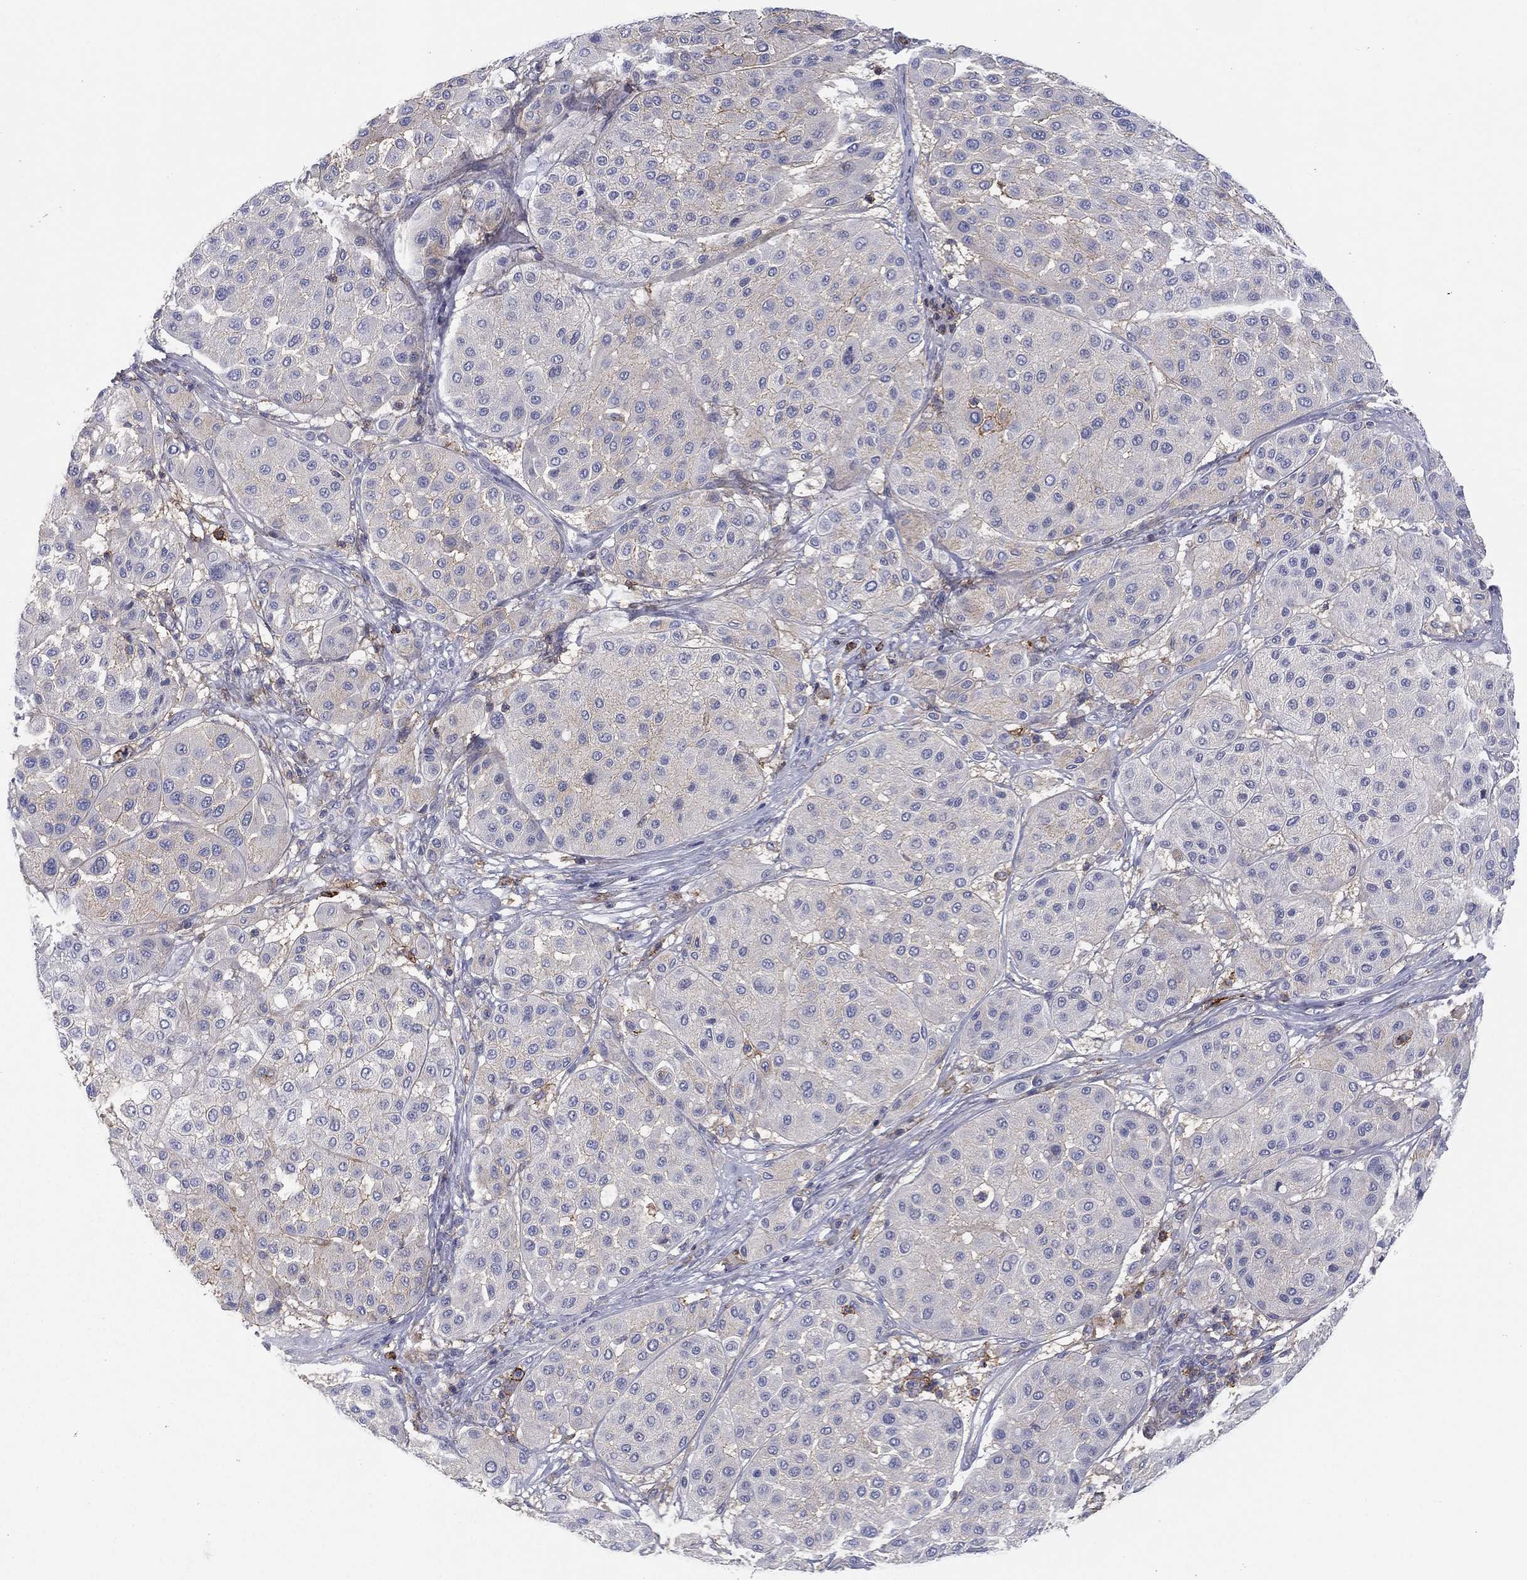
{"staining": {"intensity": "negative", "quantity": "none", "location": "none"}, "tissue": "melanoma", "cell_type": "Tumor cells", "image_type": "cancer", "snomed": [{"axis": "morphology", "description": "Malignant melanoma, Metastatic site"}, {"axis": "topography", "description": "Smooth muscle"}], "caption": "The immunohistochemistry micrograph has no significant positivity in tumor cells of malignant melanoma (metastatic site) tissue.", "gene": "SELPLG", "patient": {"sex": "male", "age": 41}}